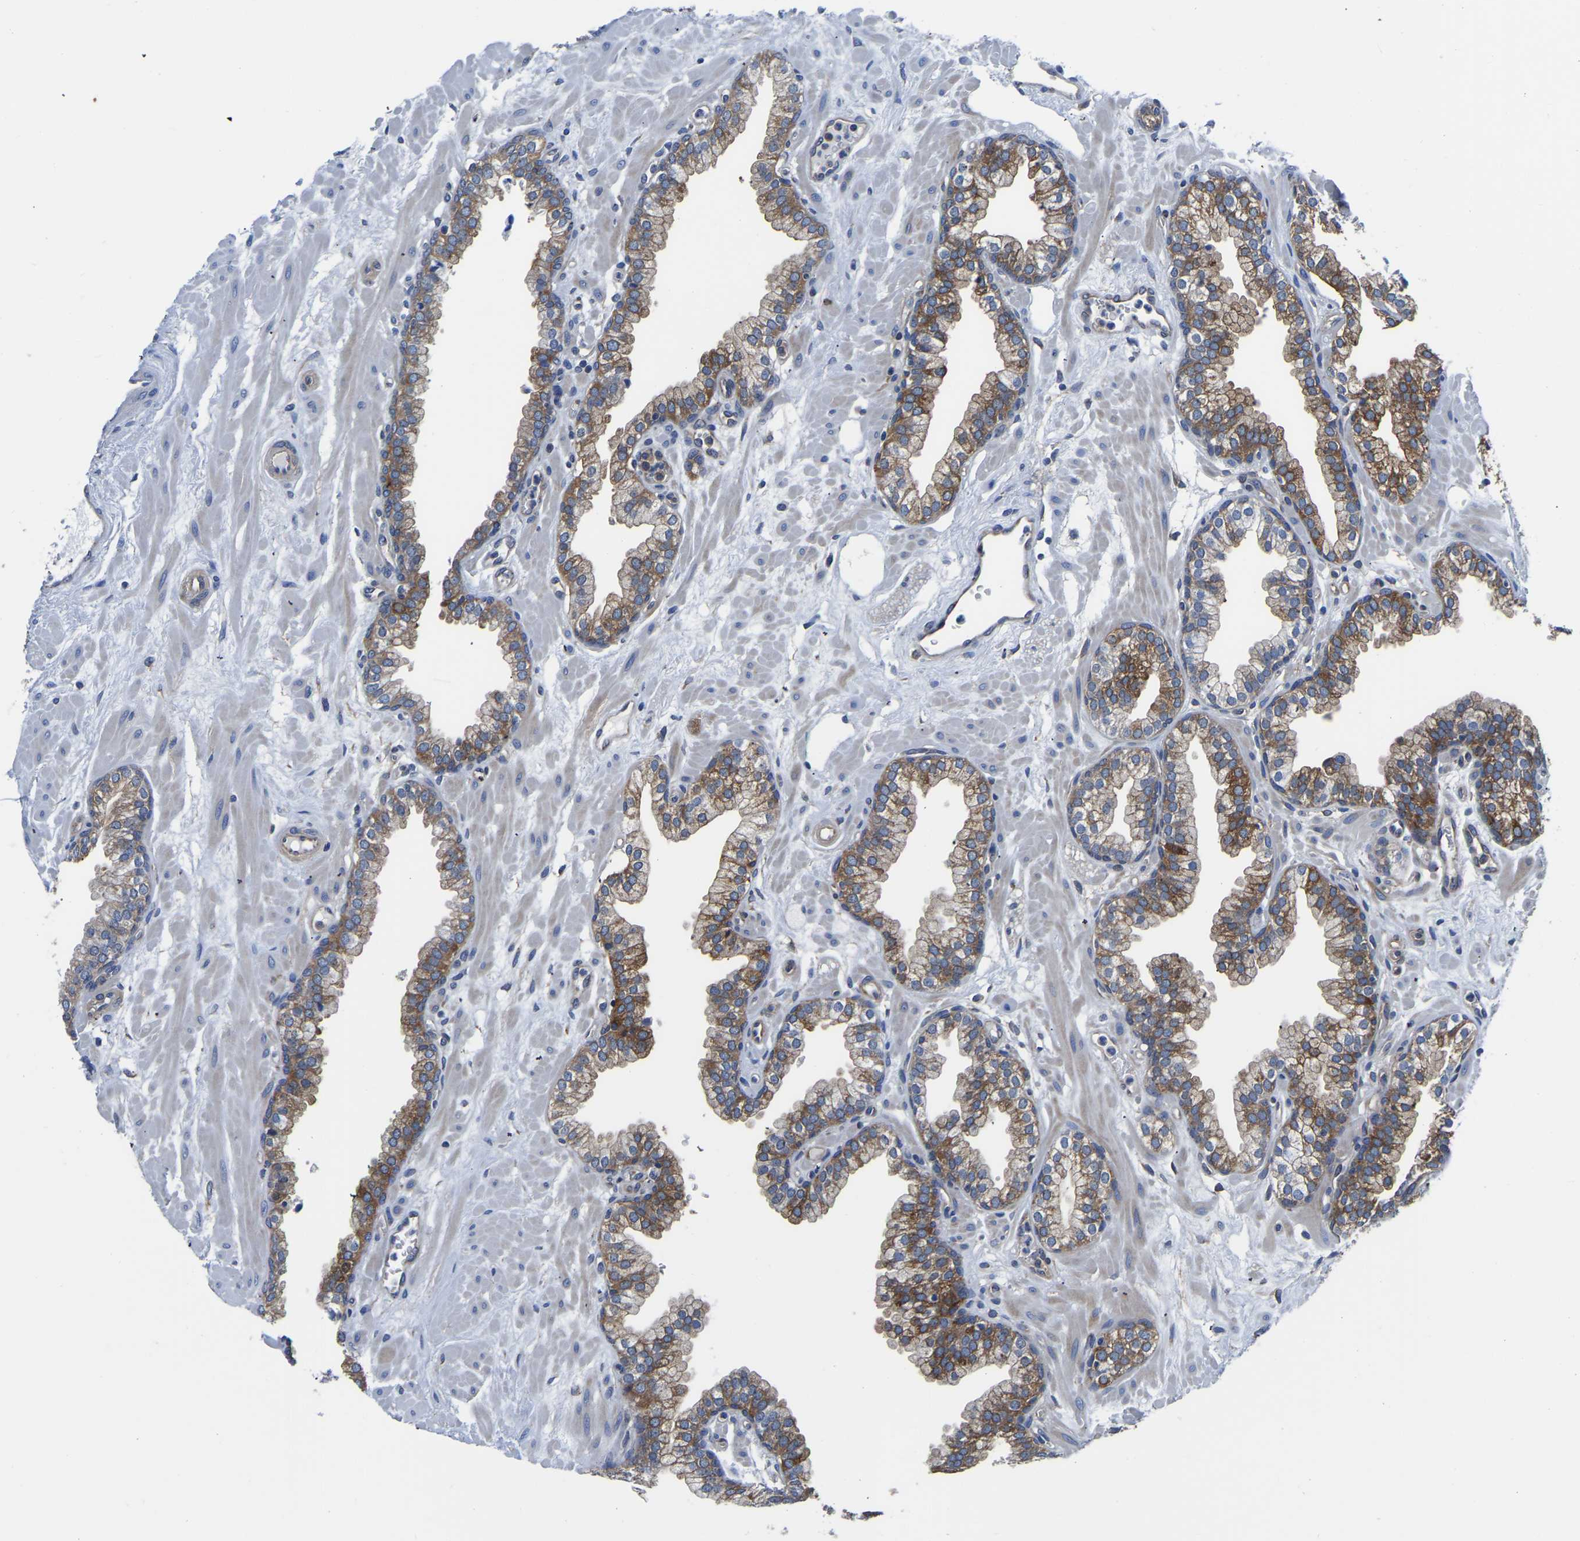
{"staining": {"intensity": "moderate", "quantity": "25%-75%", "location": "cytoplasmic/membranous"}, "tissue": "prostate", "cell_type": "Glandular cells", "image_type": "normal", "snomed": [{"axis": "morphology", "description": "Normal tissue, NOS"}, {"axis": "morphology", "description": "Urothelial carcinoma, Low grade"}, {"axis": "topography", "description": "Urinary bladder"}, {"axis": "topography", "description": "Prostate"}], "caption": "Immunohistochemical staining of benign prostate shows moderate cytoplasmic/membranous protein expression in about 25%-75% of glandular cells. The staining is performed using DAB brown chromogen to label protein expression. The nuclei are counter-stained blue using hematoxylin.", "gene": "TFG", "patient": {"sex": "male", "age": 60}}